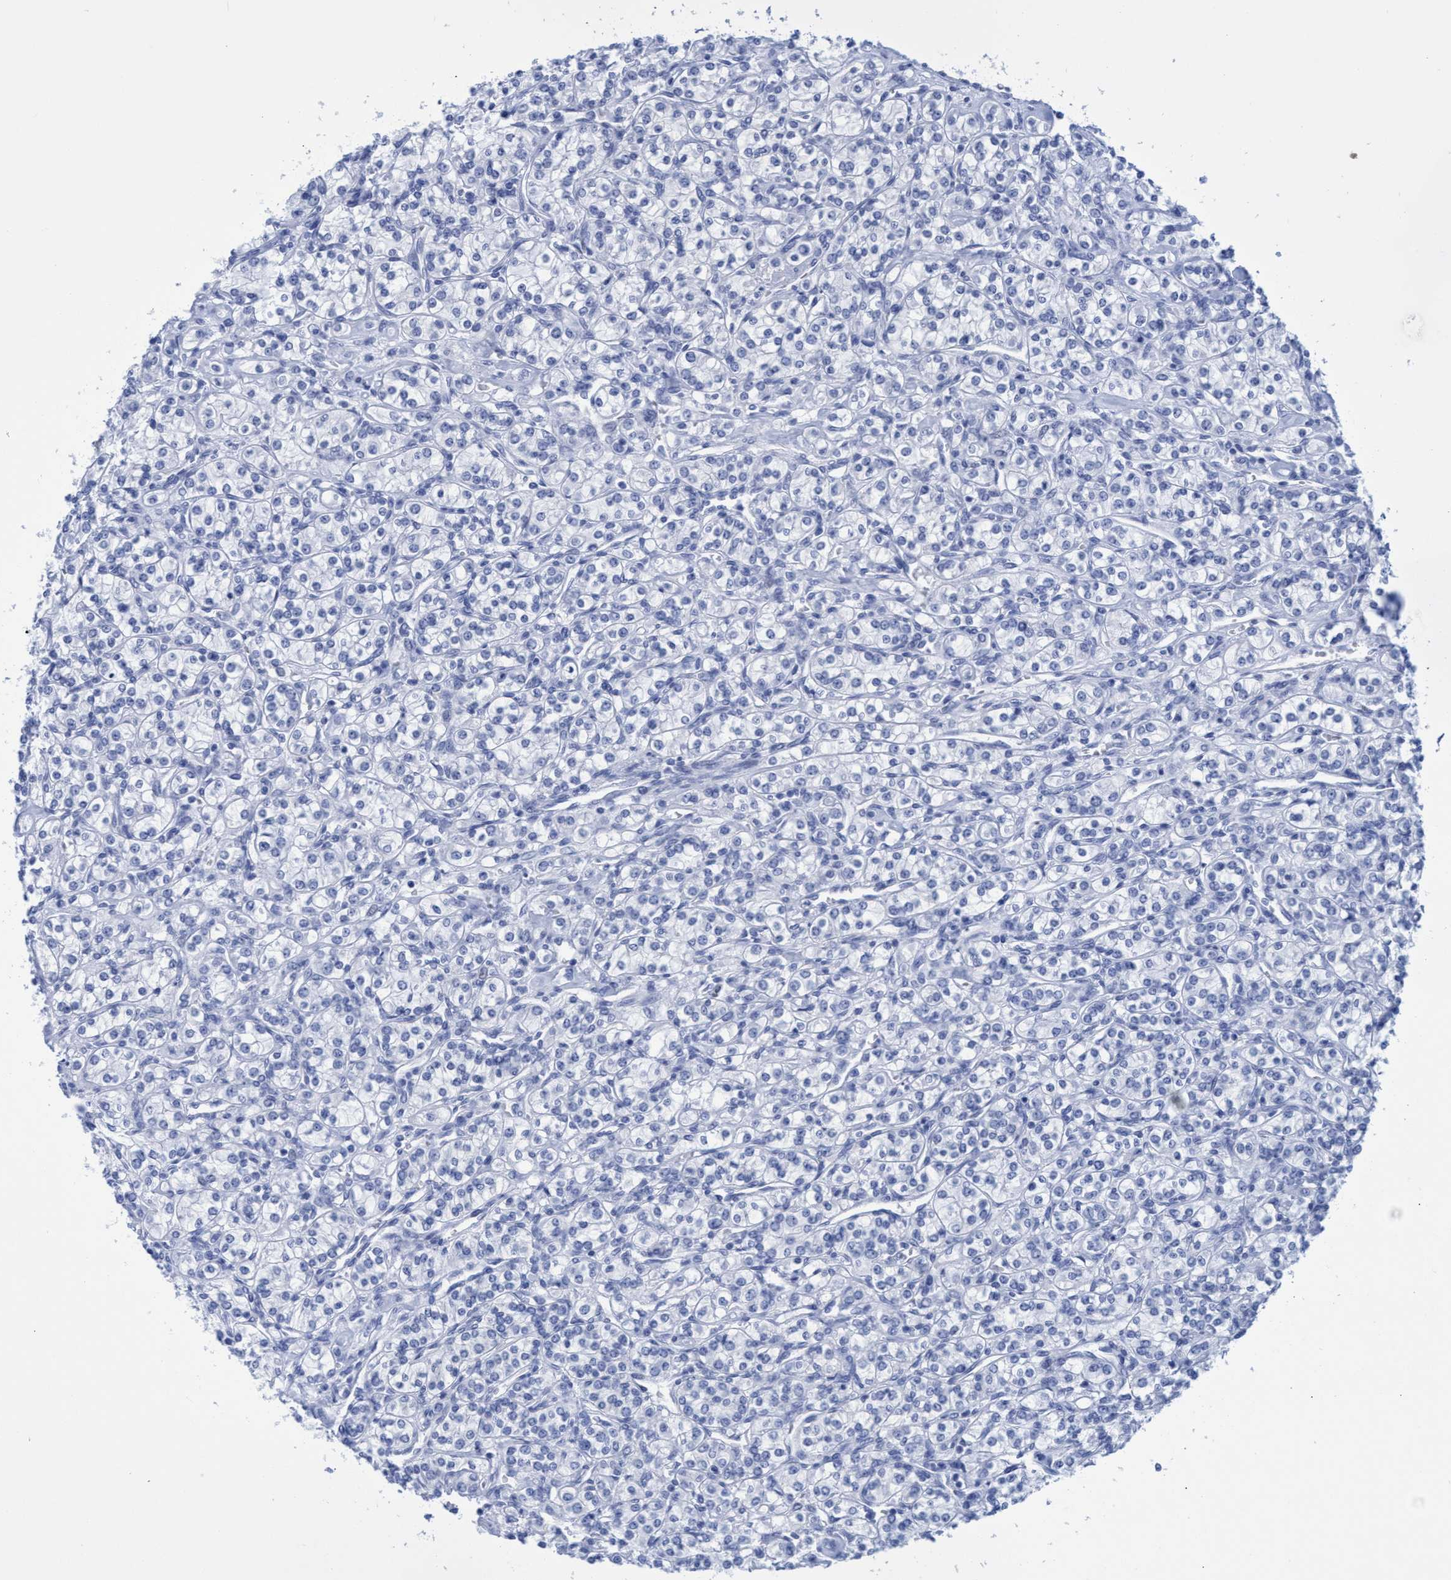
{"staining": {"intensity": "negative", "quantity": "none", "location": "none"}, "tissue": "renal cancer", "cell_type": "Tumor cells", "image_type": "cancer", "snomed": [{"axis": "morphology", "description": "Adenocarcinoma, NOS"}, {"axis": "topography", "description": "Kidney"}], "caption": "A high-resolution micrograph shows immunohistochemistry staining of renal cancer, which shows no significant expression in tumor cells.", "gene": "INSL6", "patient": {"sex": "male", "age": 77}}